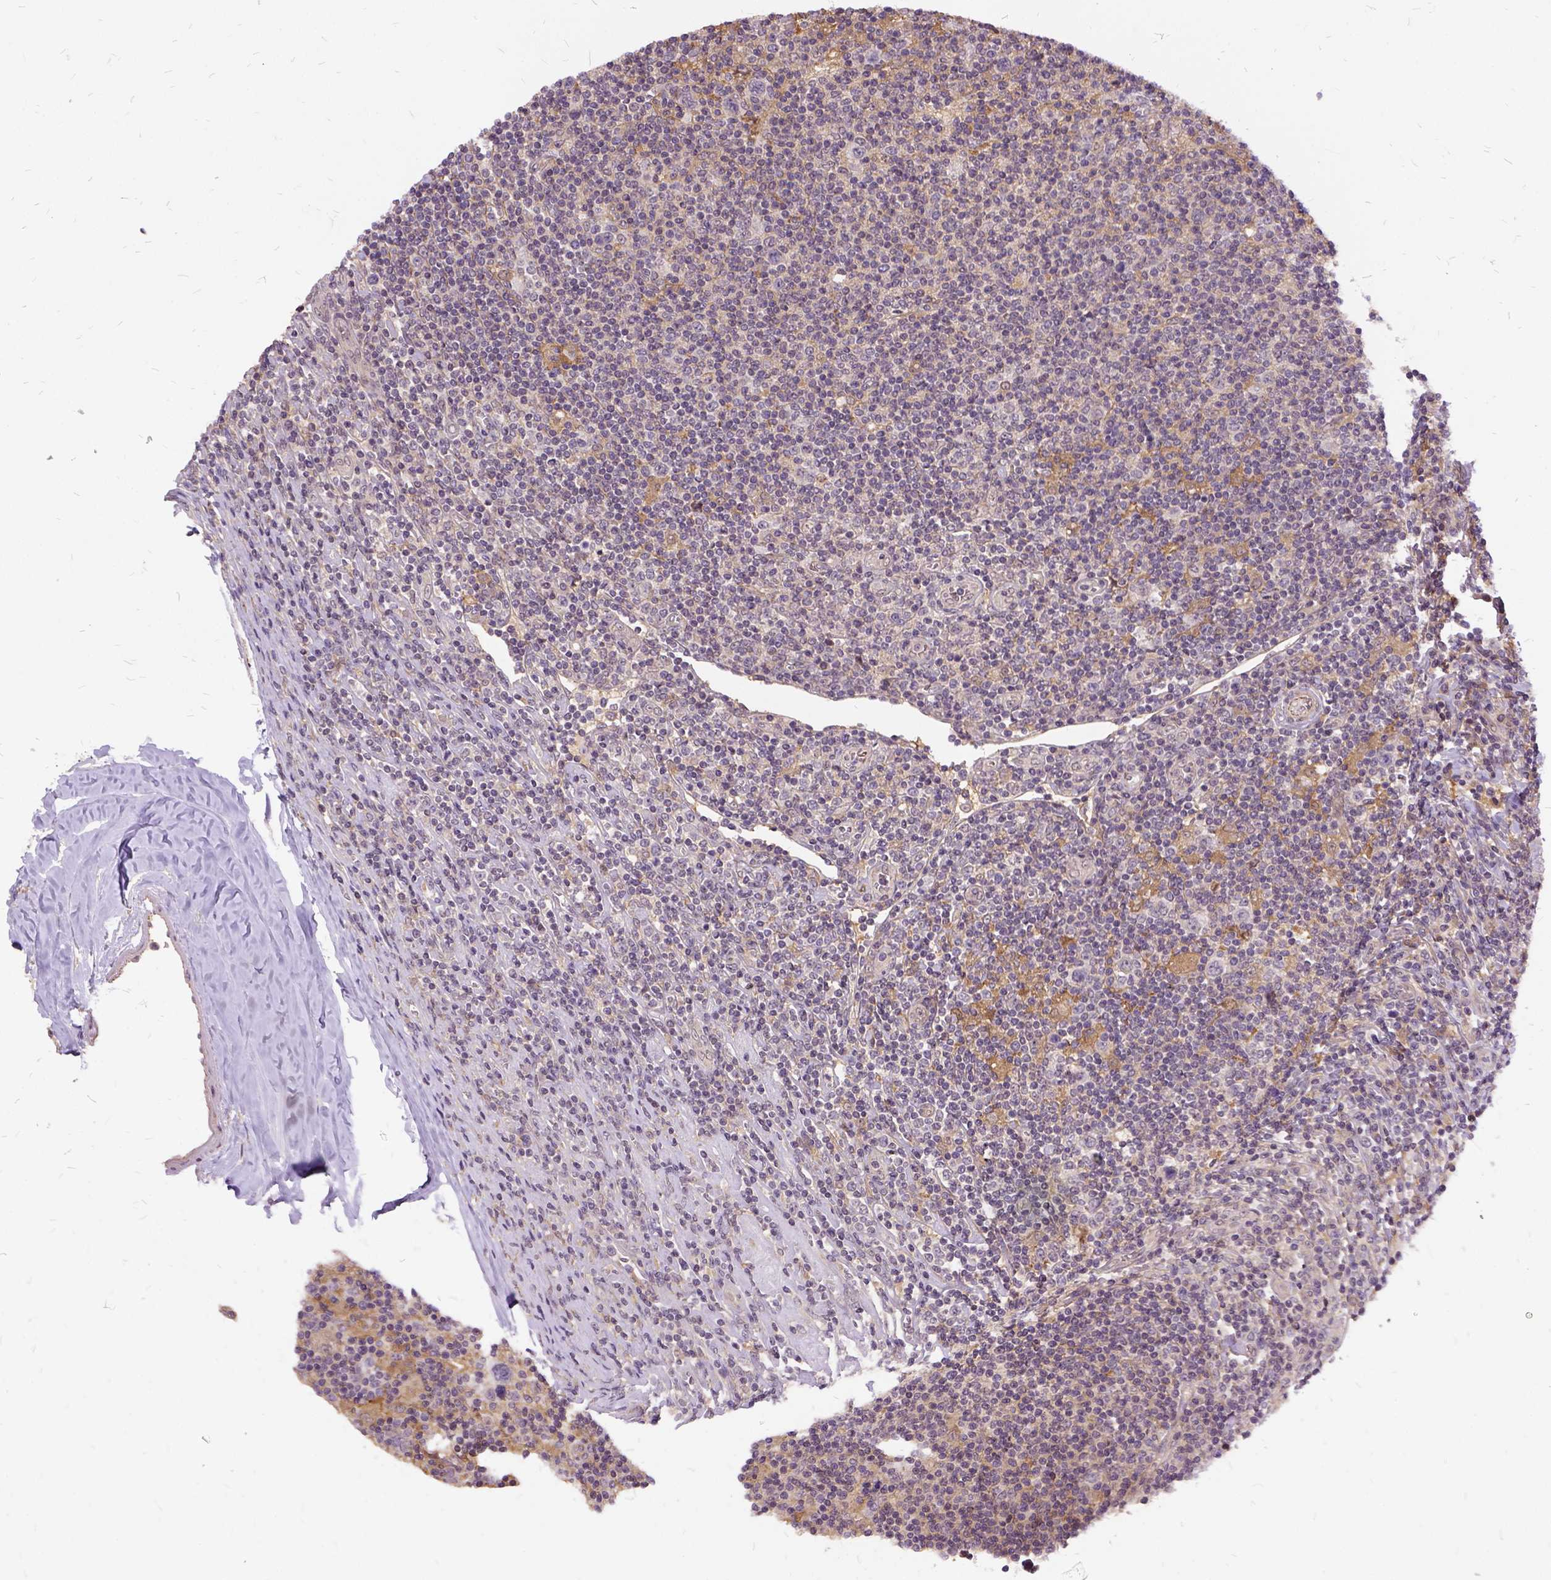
{"staining": {"intensity": "negative", "quantity": "none", "location": "none"}, "tissue": "lymphoma", "cell_type": "Tumor cells", "image_type": "cancer", "snomed": [{"axis": "morphology", "description": "Hodgkin's disease, NOS"}, {"axis": "topography", "description": "Lymph node"}], "caption": "Tumor cells are negative for brown protein staining in Hodgkin's disease. (DAB (3,3'-diaminobenzidine) immunohistochemistry (IHC) with hematoxylin counter stain).", "gene": "ILRUN", "patient": {"sex": "male", "age": 40}}